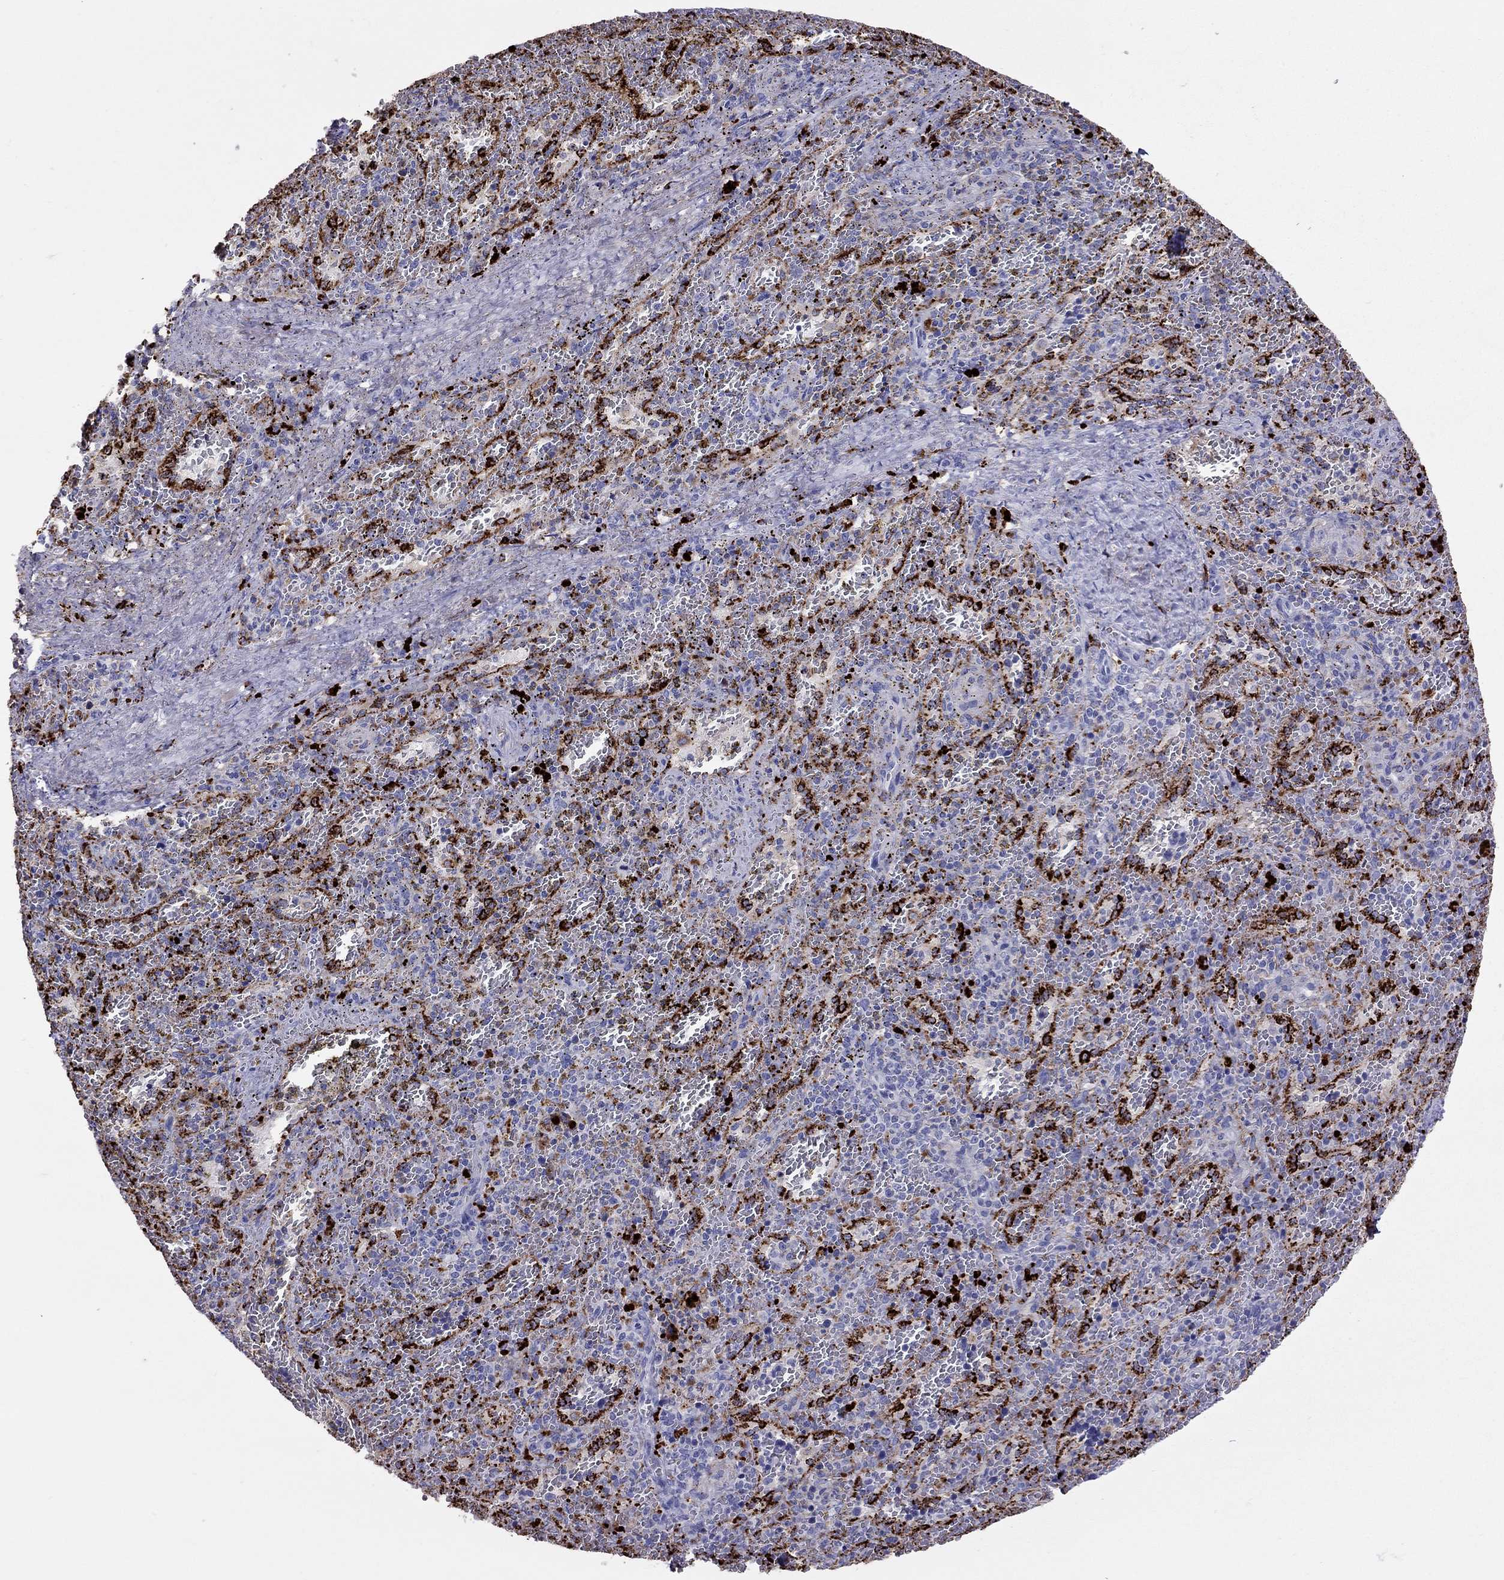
{"staining": {"intensity": "strong", "quantity": "<25%", "location": "cytoplasmic/membranous"}, "tissue": "spleen", "cell_type": "Cells in red pulp", "image_type": "normal", "snomed": [{"axis": "morphology", "description": "Normal tissue, NOS"}, {"axis": "topography", "description": "Spleen"}], "caption": "This photomicrograph exhibits normal spleen stained with IHC to label a protein in brown. The cytoplasmic/membranous of cells in red pulp show strong positivity for the protein. Nuclei are counter-stained blue.", "gene": "SERPINA3", "patient": {"sex": "female", "age": 50}}